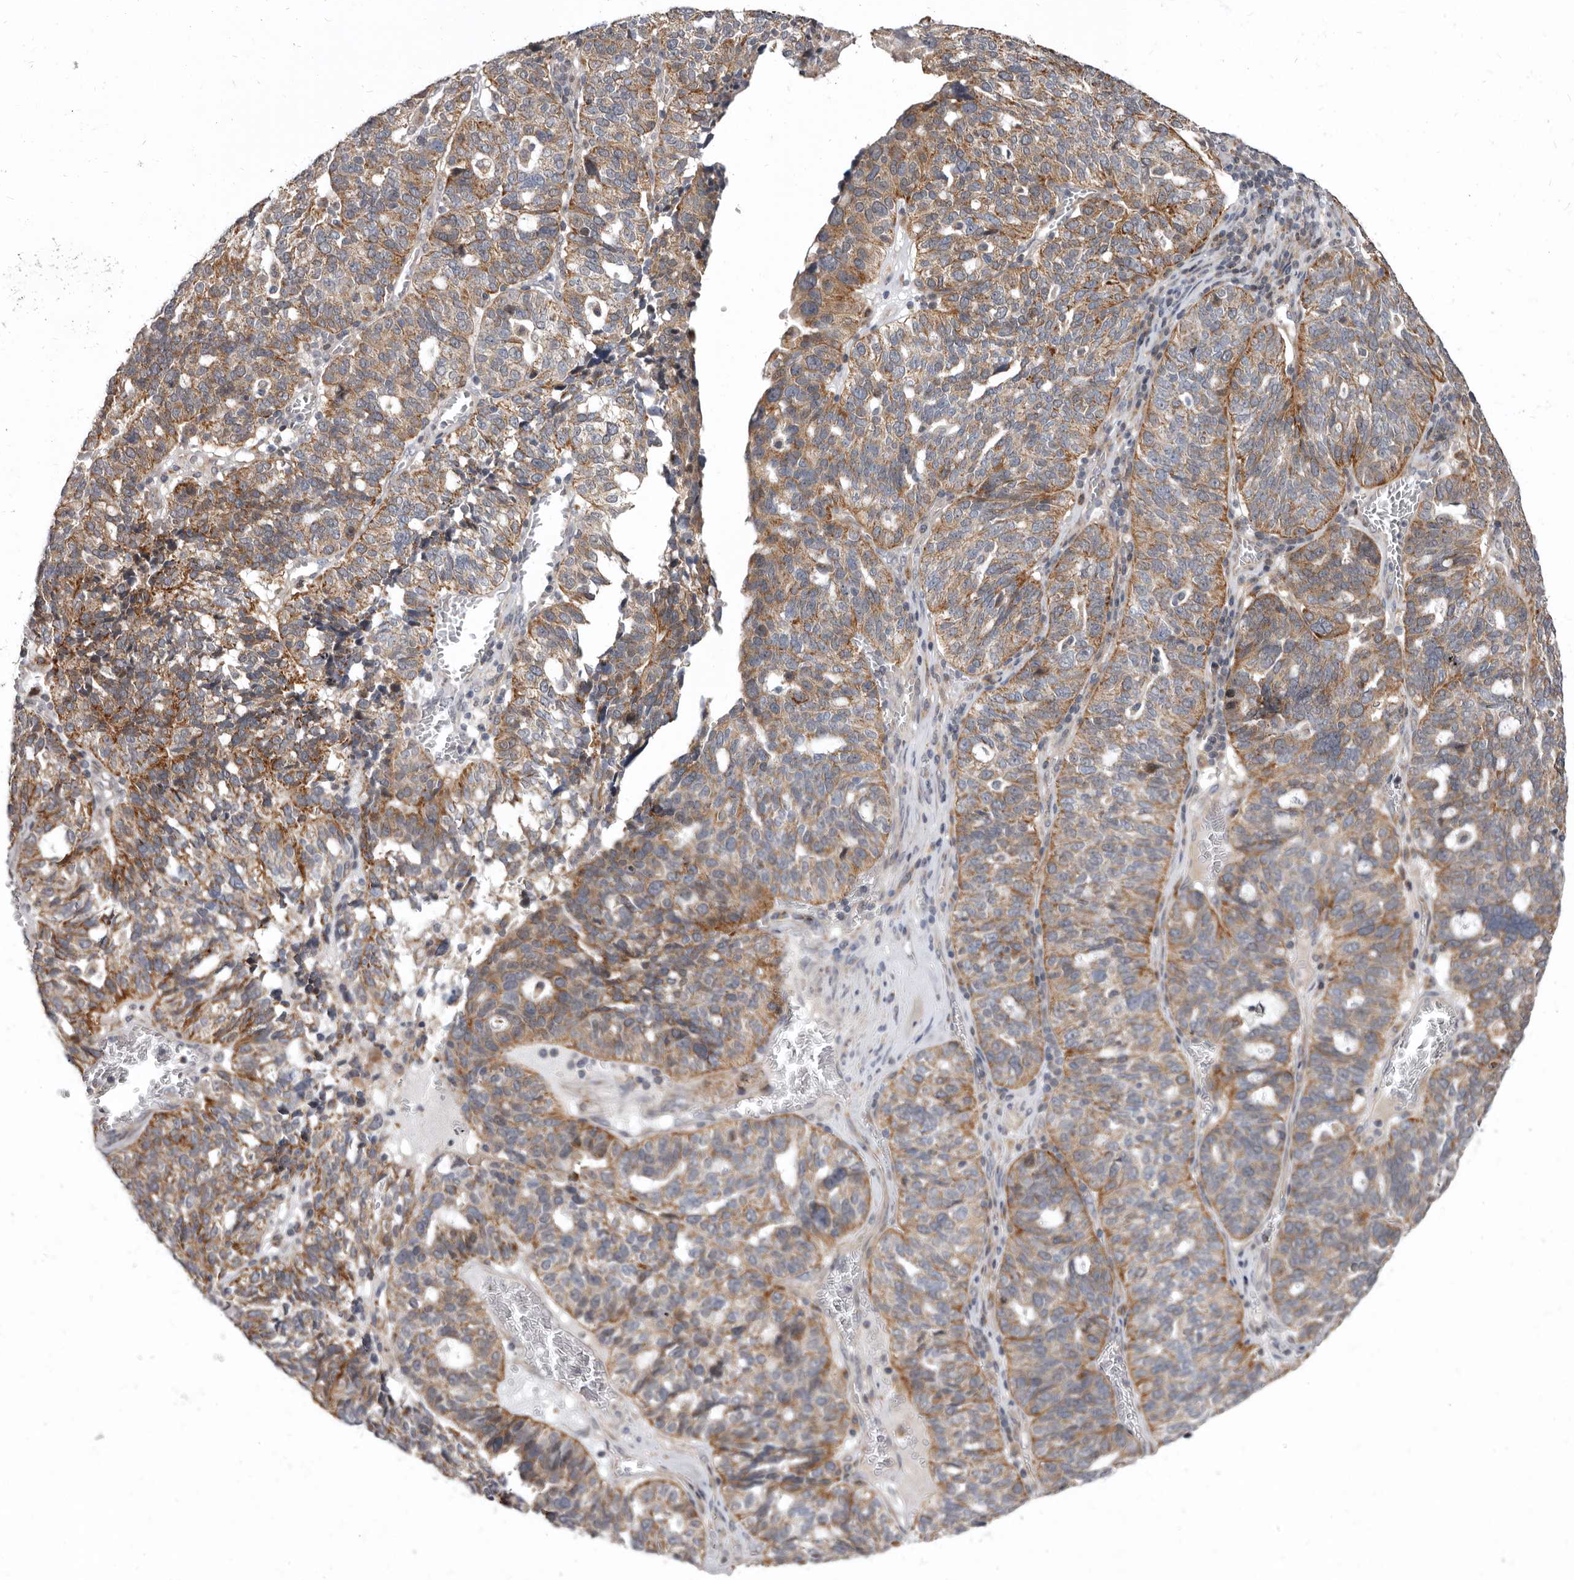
{"staining": {"intensity": "moderate", "quantity": "25%-75%", "location": "cytoplasmic/membranous"}, "tissue": "ovarian cancer", "cell_type": "Tumor cells", "image_type": "cancer", "snomed": [{"axis": "morphology", "description": "Cystadenocarcinoma, serous, NOS"}, {"axis": "topography", "description": "Ovary"}], "caption": "Protein expression analysis of human serous cystadenocarcinoma (ovarian) reveals moderate cytoplasmic/membranous expression in about 25%-75% of tumor cells.", "gene": "SMC4", "patient": {"sex": "female", "age": 59}}